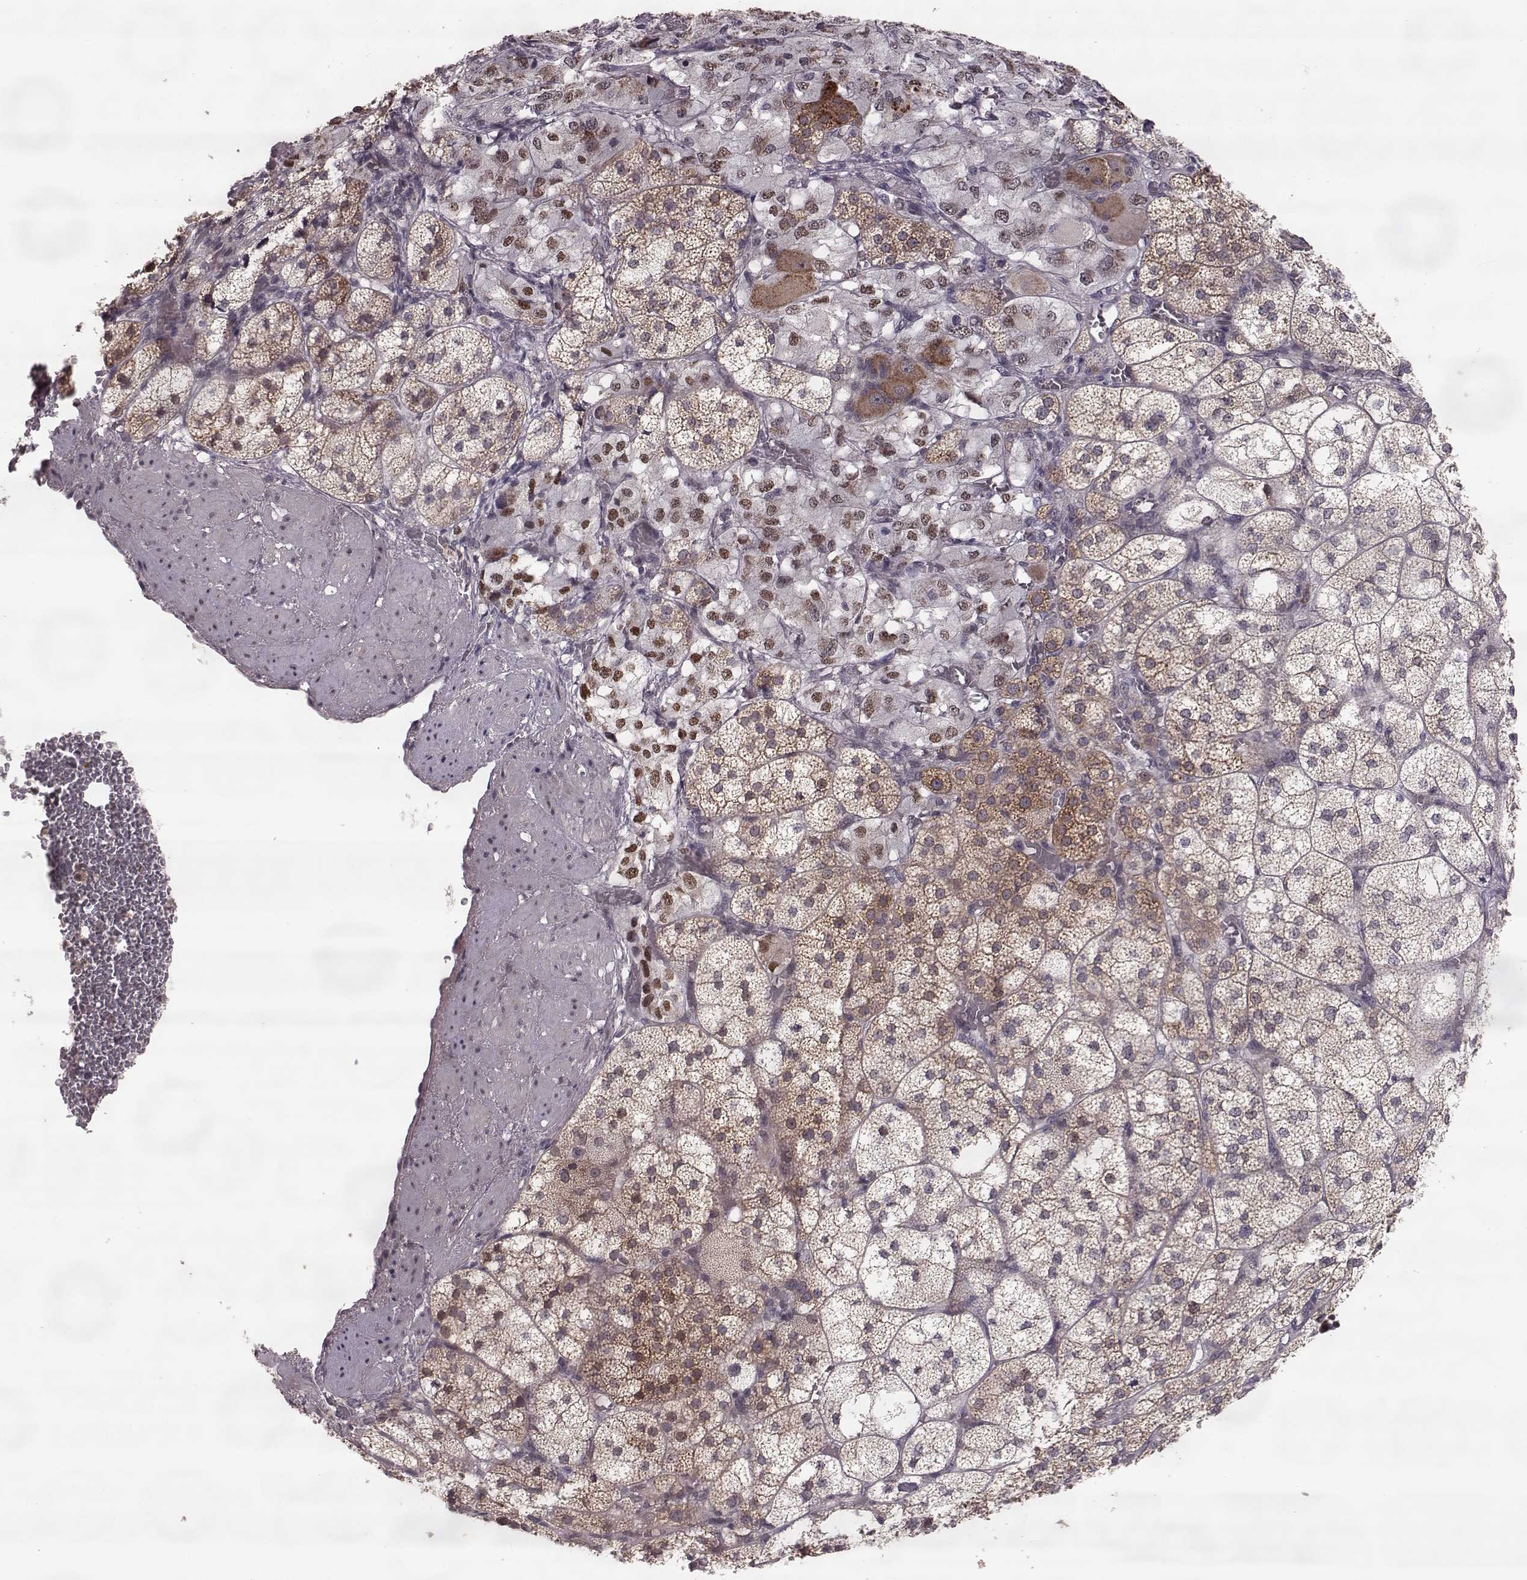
{"staining": {"intensity": "strong", "quantity": ">75%", "location": "cytoplasmic/membranous"}, "tissue": "adrenal gland", "cell_type": "Glandular cells", "image_type": "normal", "snomed": [{"axis": "morphology", "description": "Normal tissue, NOS"}, {"axis": "topography", "description": "Adrenal gland"}], "caption": "Adrenal gland stained with DAB (3,3'-diaminobenzidine) immunohistochemistry (IHC) exhibits high levels of strong cytoplasmic/membranous positivity in approximately >75% of glandular cells.", "gene": "ELOVL5", "patient": {"sex": "female", "age": 60}}